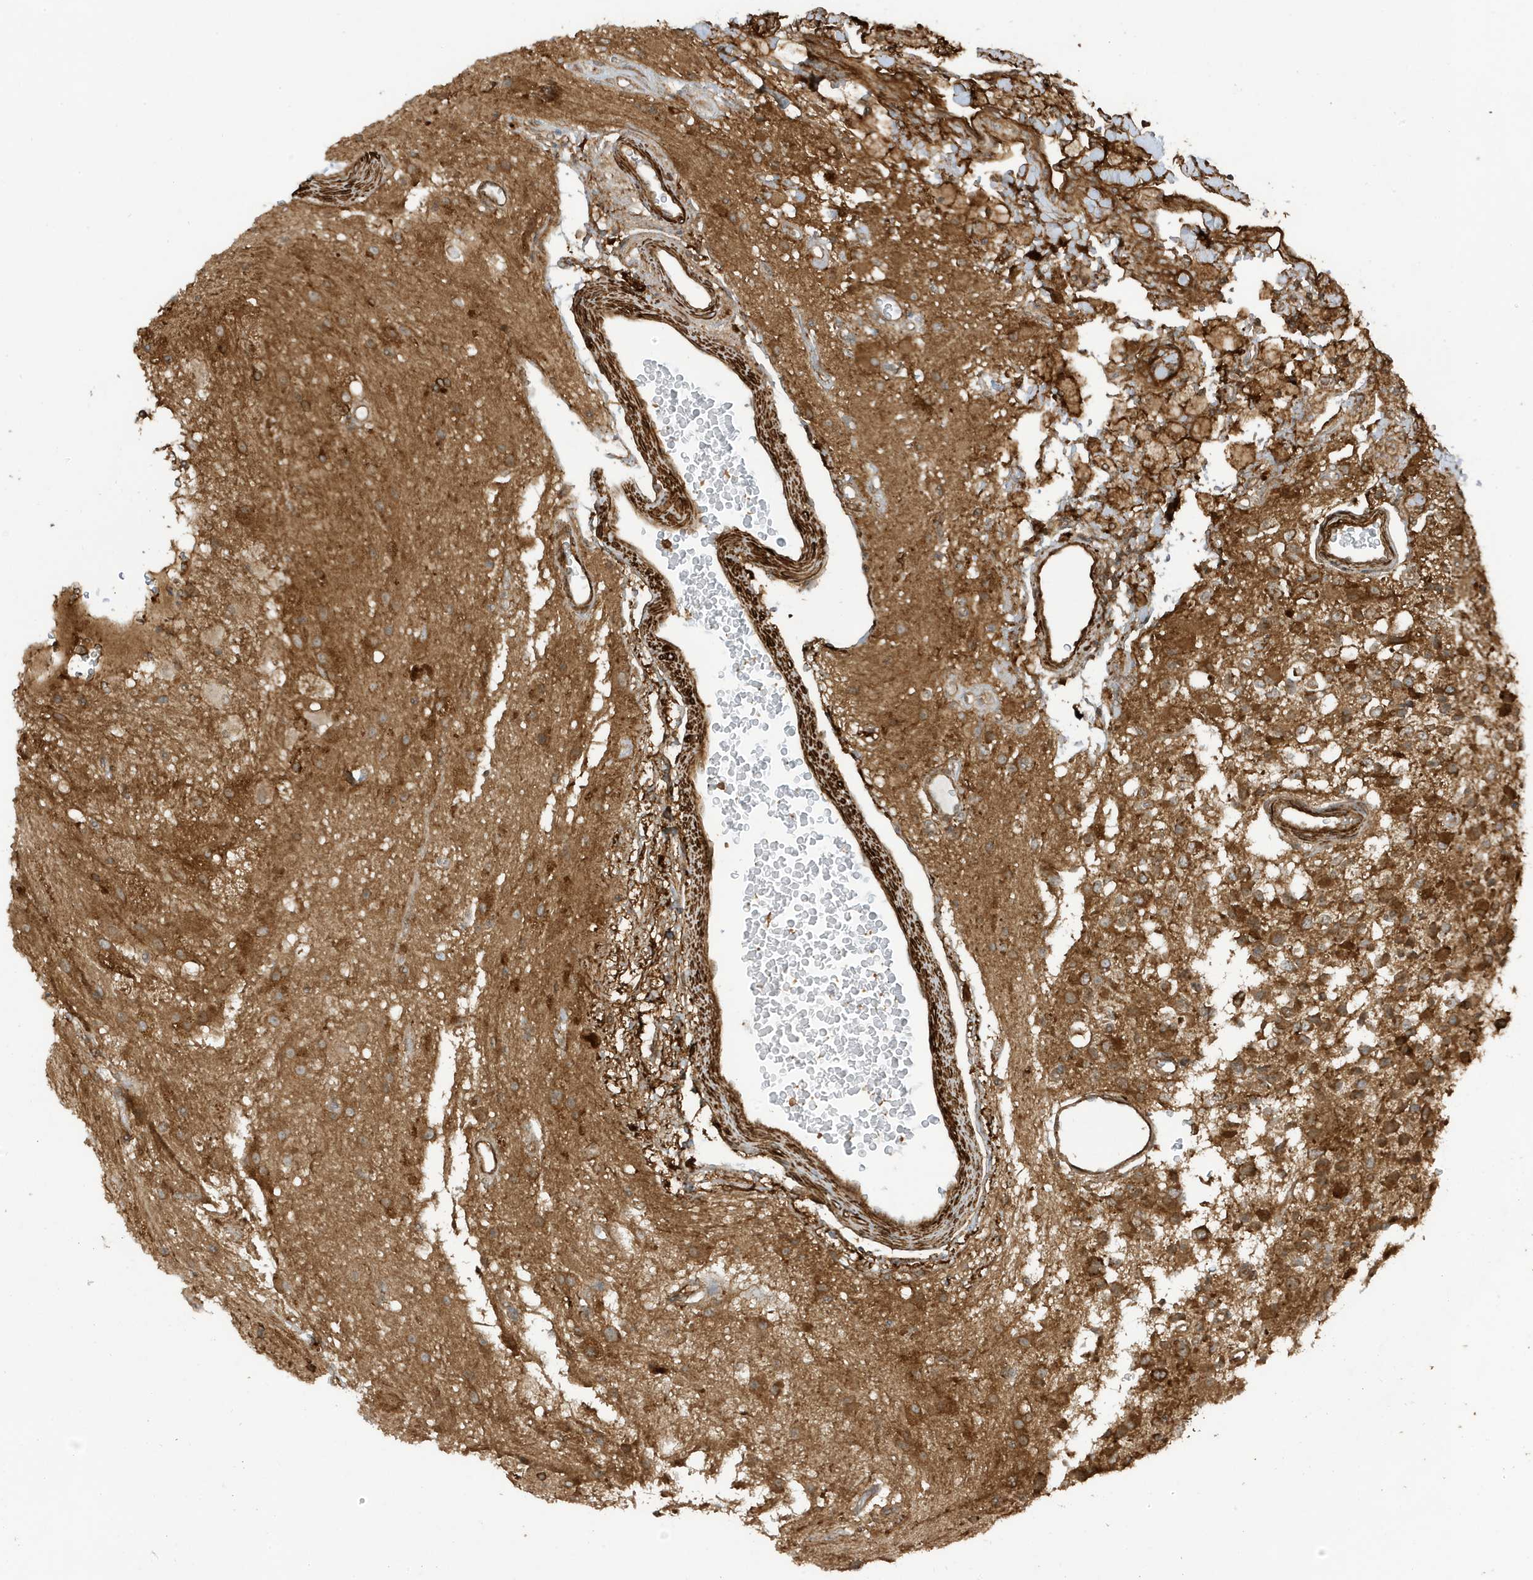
{"staining": {"intensity": "moderate", "quantity": ">75%", "location": "cytoplasmic/membranous"}, "tissue": "glioma", "cell_type": "Tumor cells", "image_type": "cancer", "snomed": [{"axis": "morphology", "description": "Glioma, malignant, High grade"}, {"axis": "topography", "description": "Brain"}], "caption": "Protein expression analysis of human malignant high-grade glioma reveals moderate cytoplasmic/membranous expression in approximately >75% of tumor cells. (brown staining indicates protein expression, while blue staining denotes nuclei).", "gene": "CDC42EP3", "patient": {"sex": "male", "age": 34}}